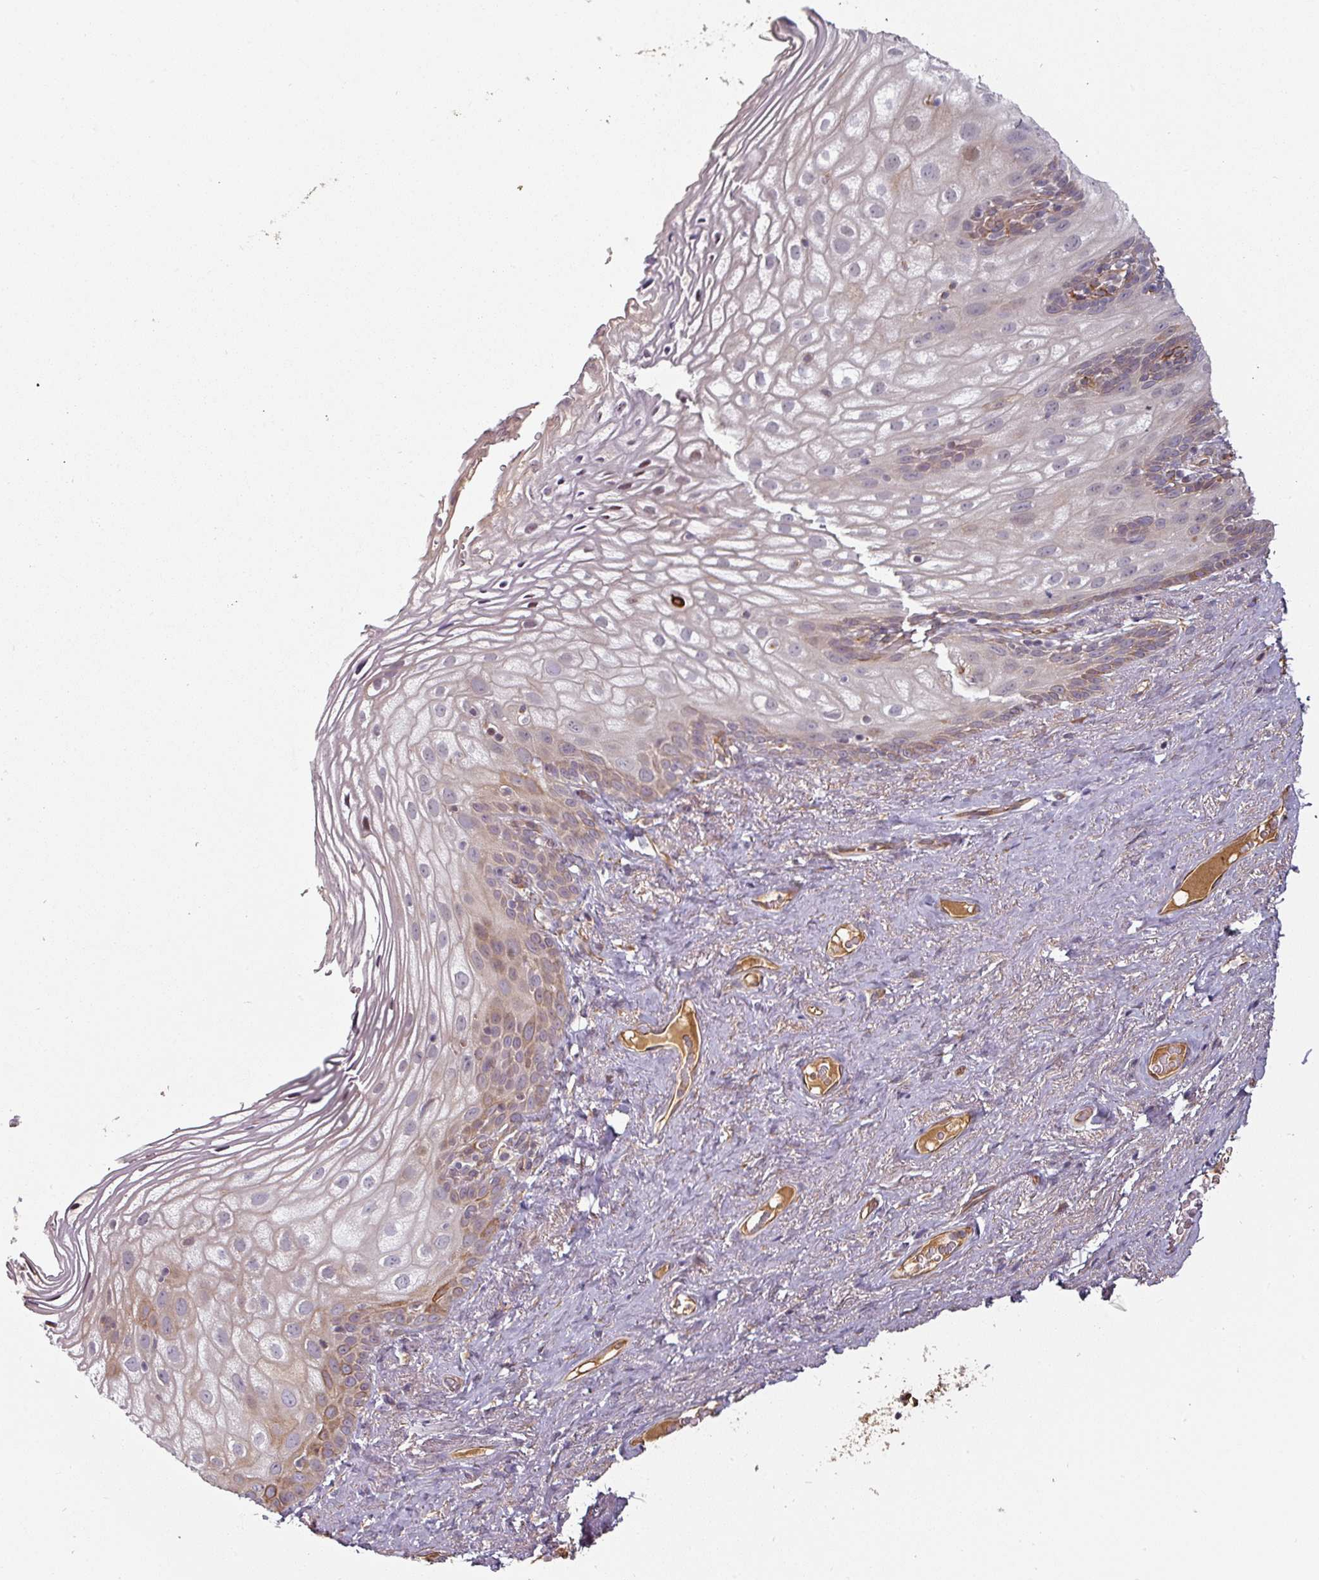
{"staining": {"intensity": "moderate", "quantity": "25%-75%", "location": "cytoplasmic/membranous"}, "tissue": "vagina", "cell_type": "Squamous epithelial cells", "image_type": "normal", "snomed": [{"axis": "morphology", "description": "Normal tissue, NOS"}, {"axis": "topography", "description": "Vagina"}, {"axis": "topography", "description": "Peripheral nerve tissue"}], "caption": "Protein staining displays moderate cytoplasmic/membranous positivity in about 25%-75% of squamous epithelial cells in normal vagina.", "gene": "CEP78", "patient": {"sex": "female", "age": 71}}